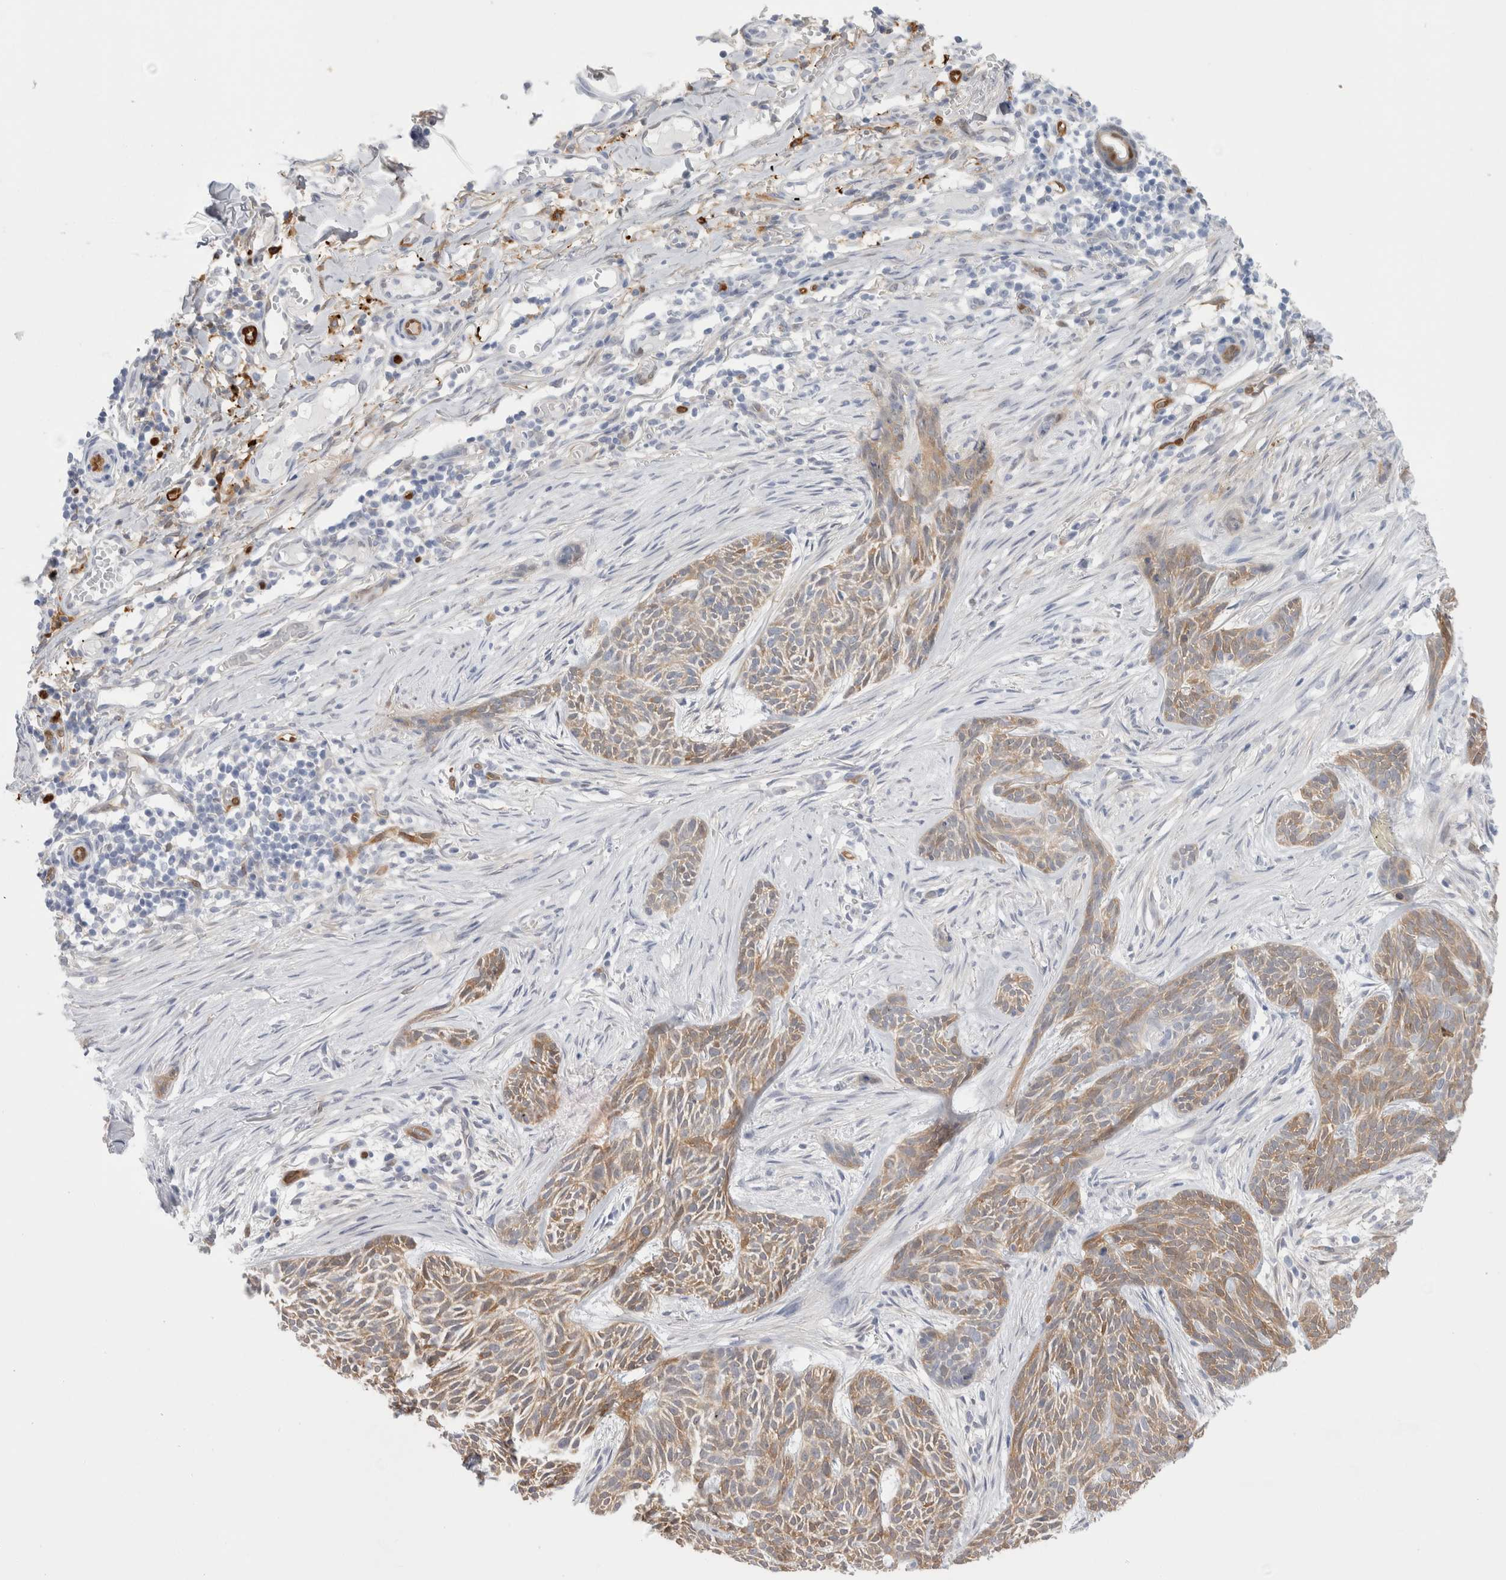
{"staining": {"intensity": "moderate", "quantity": ">75%", "location": "cytoplasmic/membranous"}, "tissue": "skin cancer", "cell_type": "Tumor cells", "image_type": "cancer", "snomed": [{"axis": "morphology", "description": "Basal cell carcinoma"}, {"axis": "topography", "description": "Skin"}], "caption": "This histopathology image shows IHC staining of basal cell carcinoma (skin), with medium moderate cytoplasmic/membranous staining in about >75% of tumor cells.", "gene": "NAPEPLD", "patient": {"sex": "female", "age": 59}}